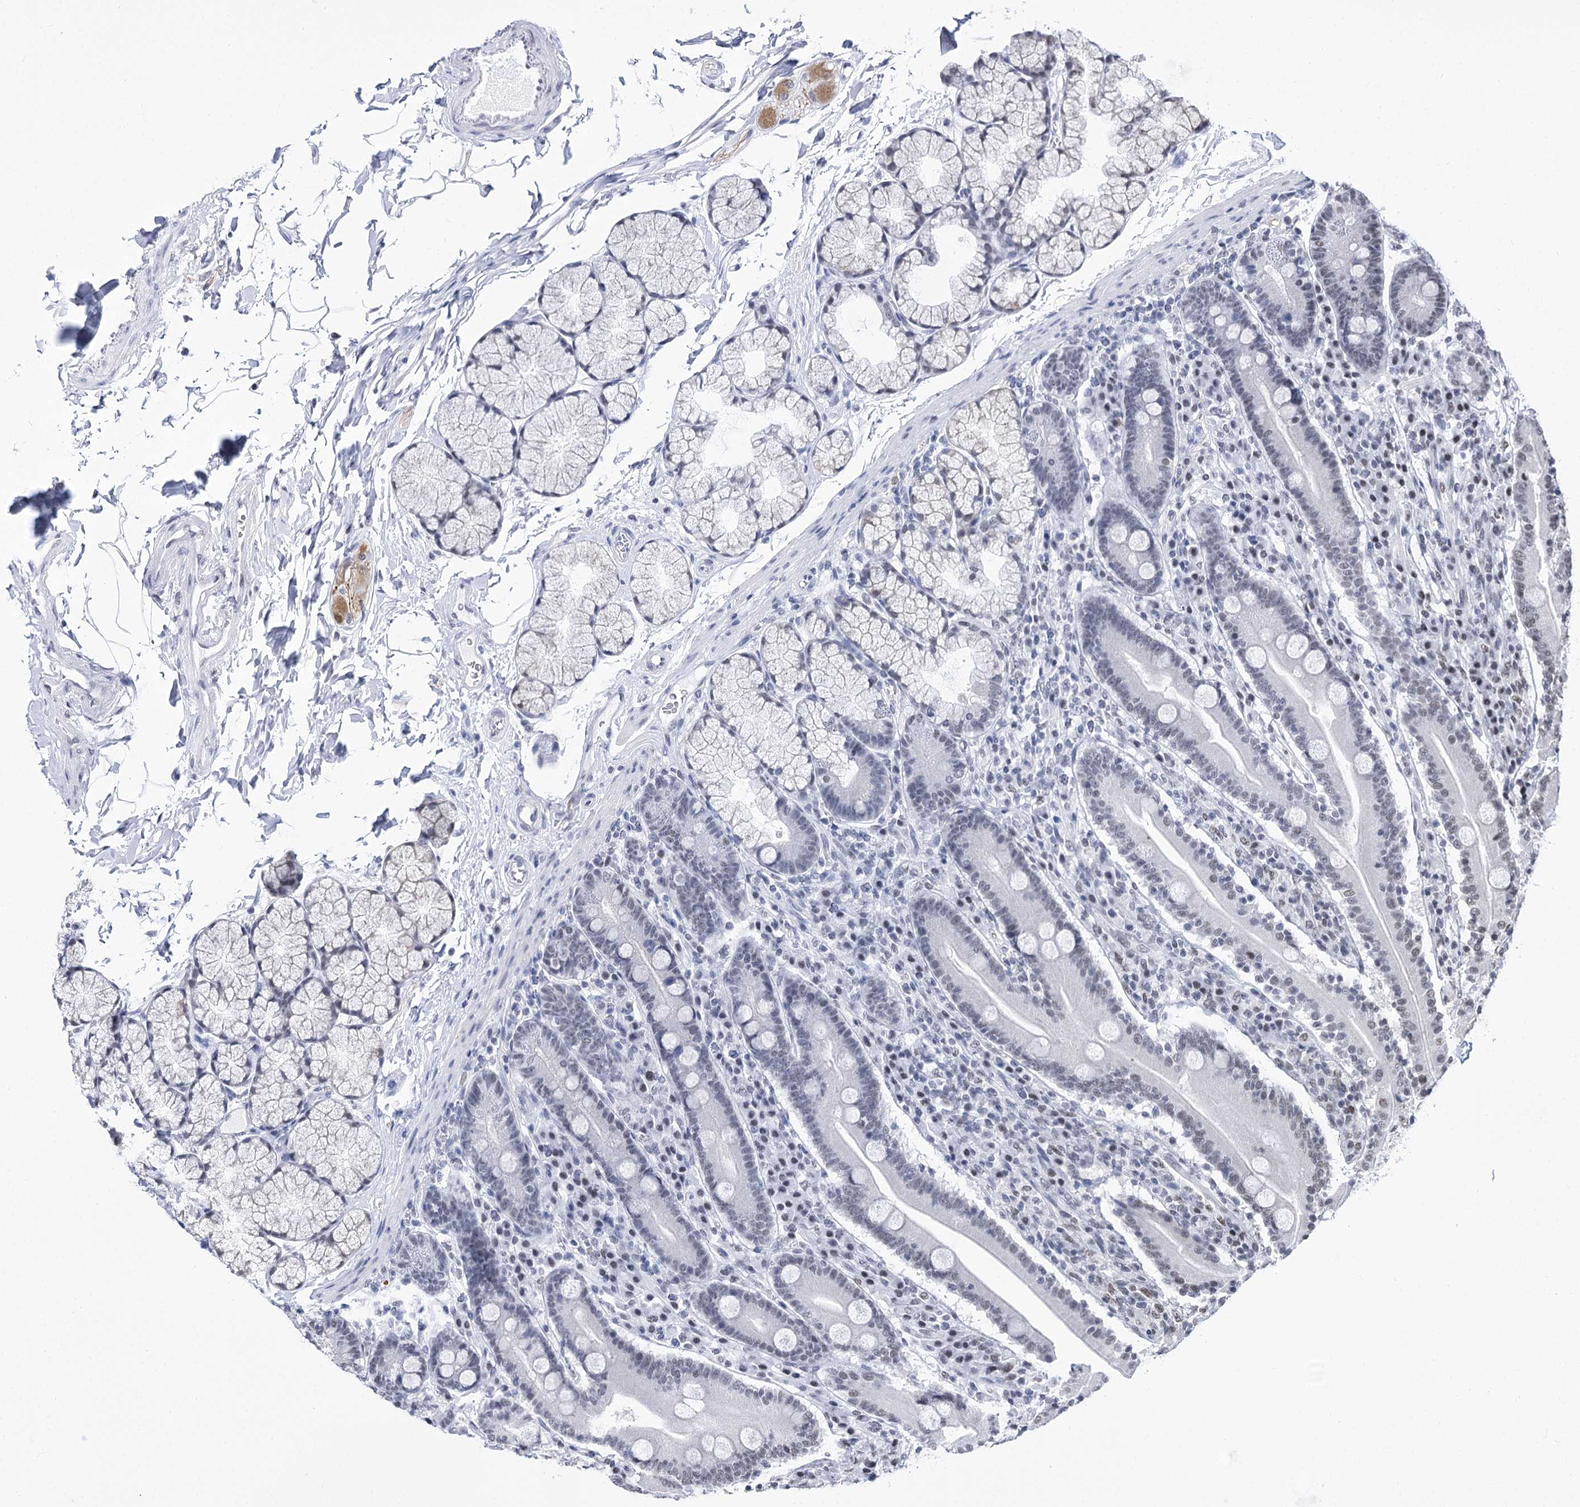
{"staining": {"intensity": "negative", "quantity": "none", "location": "none"}, "tissue": "duodenum", "cell_type": "Glandular cells", "image_type": "normal", "snomed": [{"axis": "morphology", "description": "Normal tissue, NOS"}, {"axis": "topography", "description": "Duodenum"}], "caption": "The micrograph shows no significant staining in glandular cells of duodenum. (DAB immunohistochemistry visualized using brightfield microscopy, high magnification).", "gene": "POU4F3", "patient": {"sex": "male", "age": 35}}